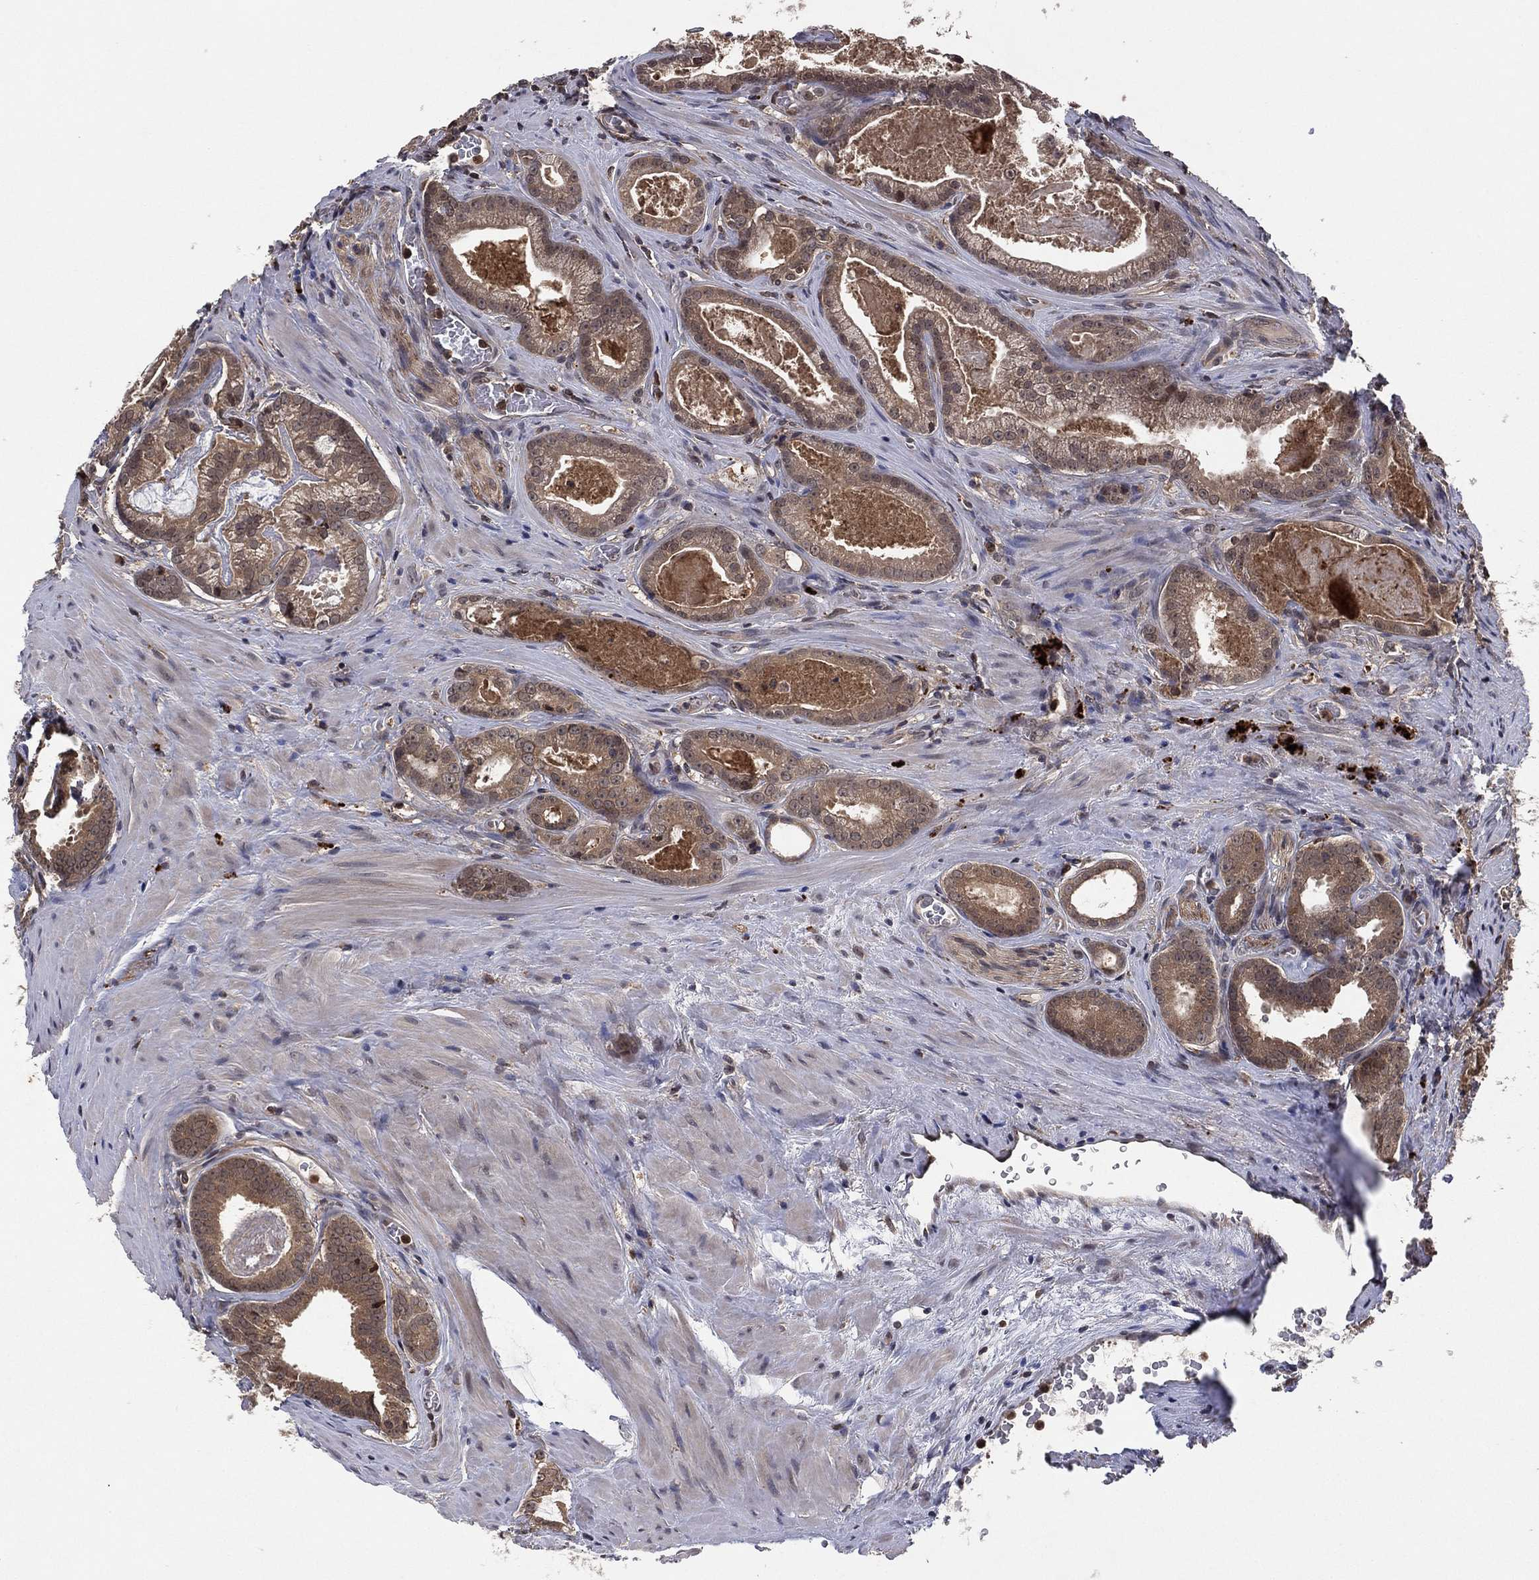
{"staining": {"intensity": "weak", "quantity": "25%-75%", "location": "cytoplasmic/membranous"}, "tissue": "prostate cancer", "cell_type": "Tumor cells", "image_type": "cancer", "snomed": [{"axis": "morphology", "description": "Adenocarcinoma, NOS"}, {"axis": "topography", "description": "Prostate"}], "caption": "A histopathology image of prostate cancer stained for a protein shows weak cytoplasmic/membranous brown staining in tumor cells.", "gene": "ATG4B", "patient": {"sex": "male", "age": 61}}